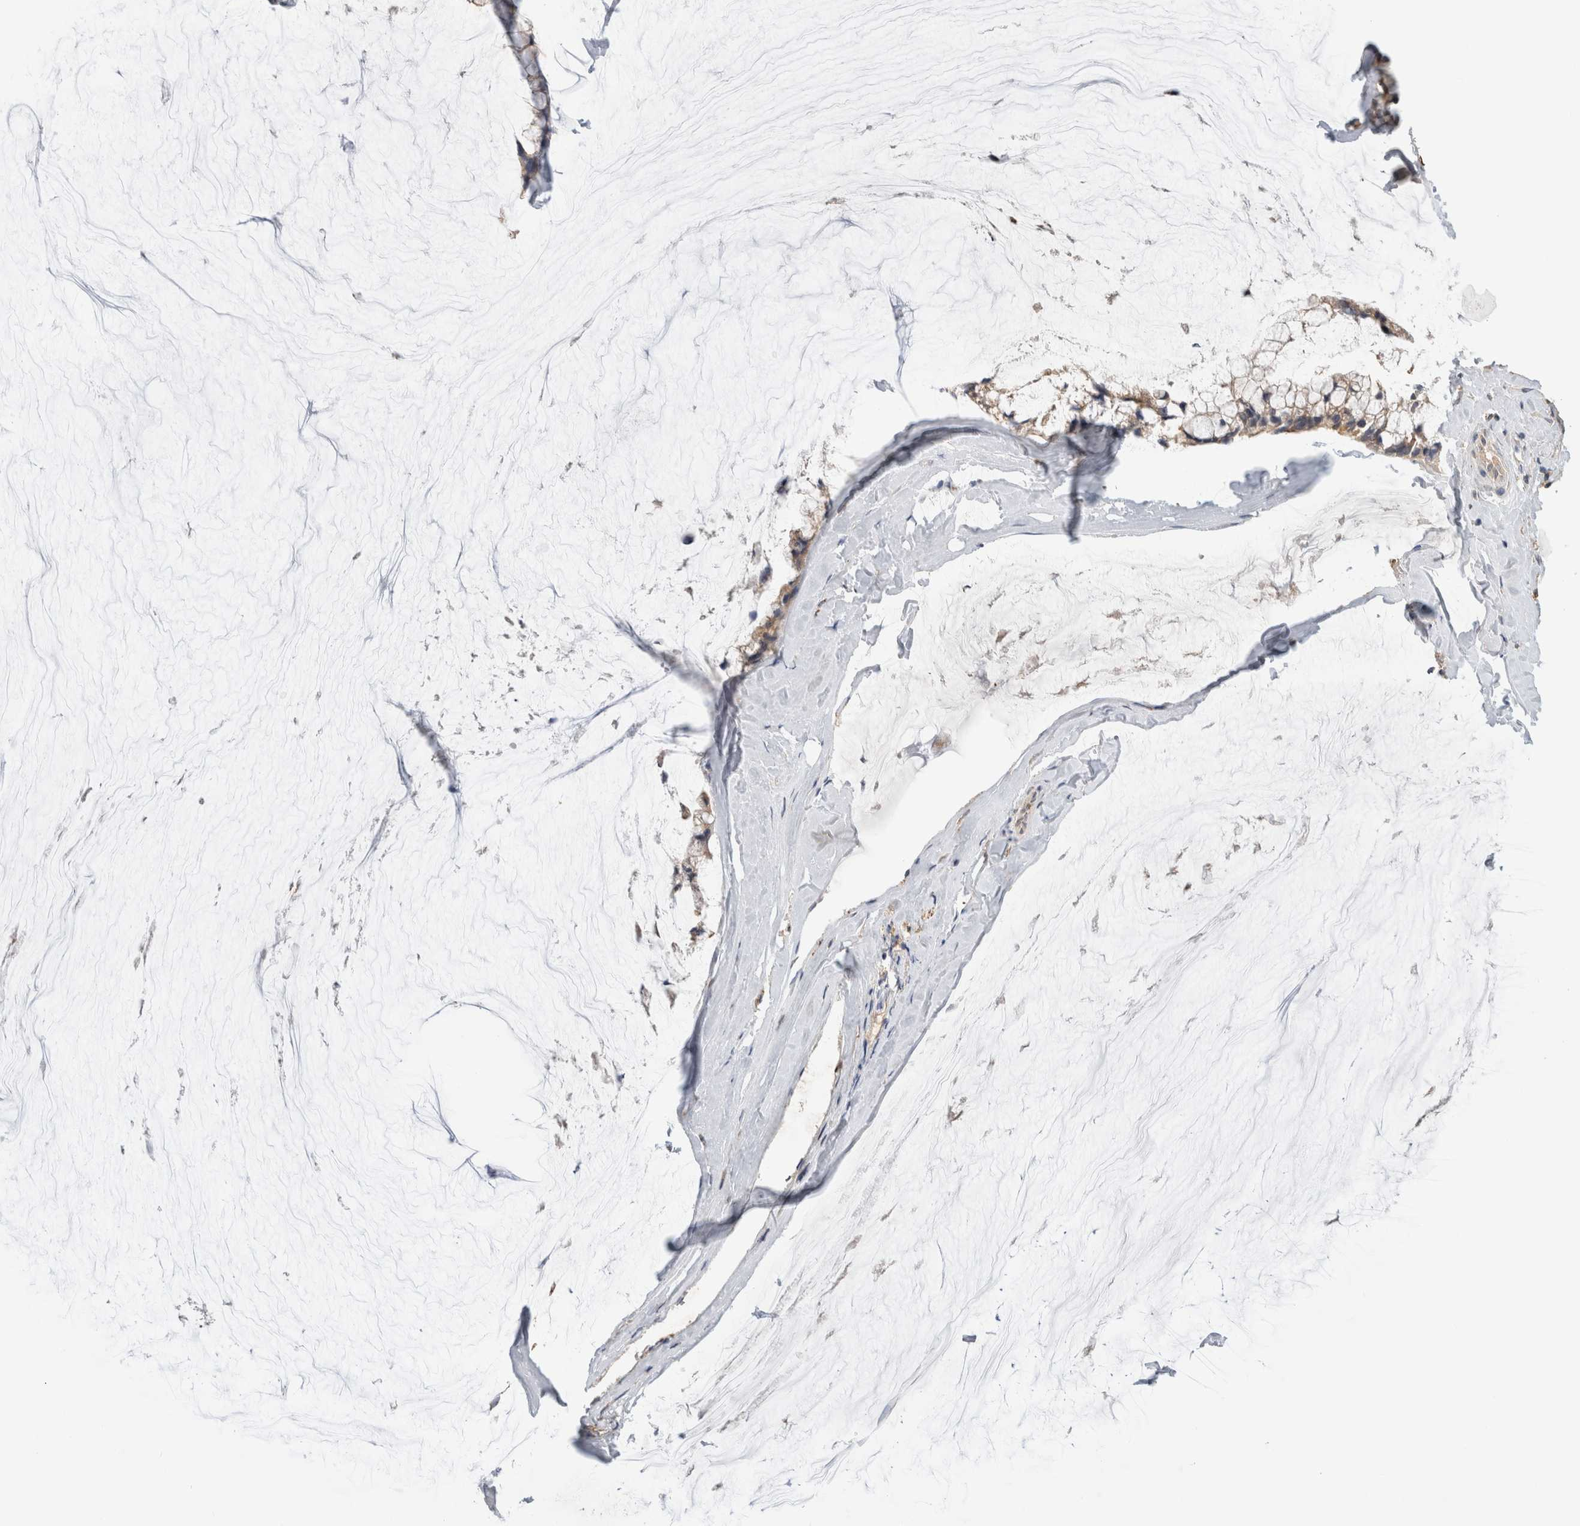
{"staining": {"intensity": "moderate", "quantity": "25%-75%", "location": "cytoplasmic/membranous"}, "tissue": "ovarian cancer", "cell_type": "Tumor cells", "image_type": "cancer", "snomed": [{"axis": "morphology", "description": "Cystadenocarcinoma, mucinous, NOS"}, {"axis": "topography", "description": "Ovary"}], "caption": "A high-resolution image shows immunohistochemistry (IHC) staining of mucinous cystadenocarcinoma (ovarian), which displays moderate cytoplasmic/membranous staining in about 25%-75% of tumor cells.", "gene": "GNS", "patient": {"sex": "female", "age": 39}}